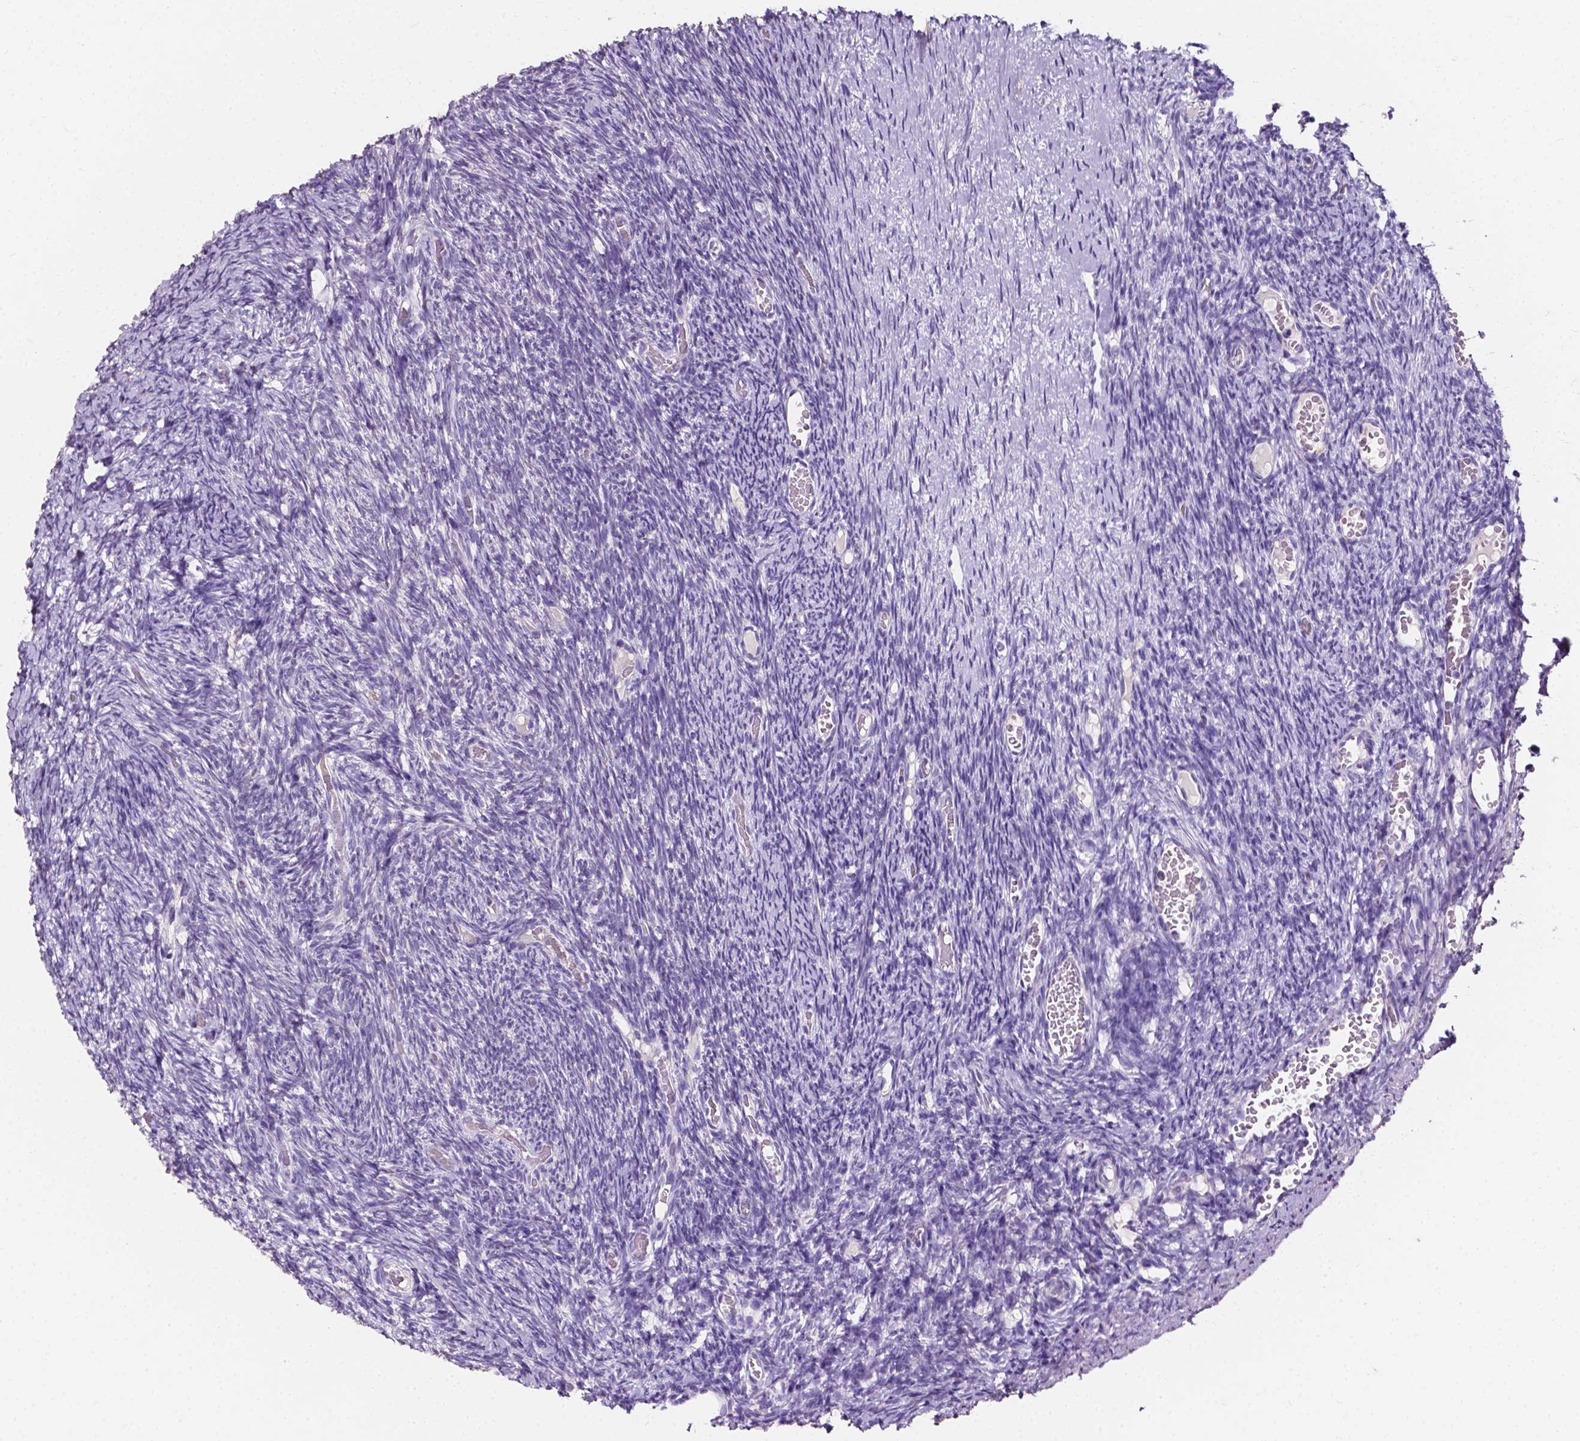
{"staining": {"intensity": "negative", "quantity": "none", "location": "none"}, "tissue": "ovary", "cell_type": "Follicle cells", "image_type": "normal", "snomed": [{"axis": "morphology", "description": "Normal tissue, NOS"}, {"axis": "topography", "description": "Ovary"}], "caption": "Immunohistochemistry of benign ovary displays no expression in follicle cells. (Stains: DAB (3,3'-diaminobenzidine) immunohistochemistry (IHC) with hematoxylin counter stain, Microscopy: brightfield microscopy at high magnification).", "gene": "PSAT1", "patient": {"sex": "female", "age": 39}}